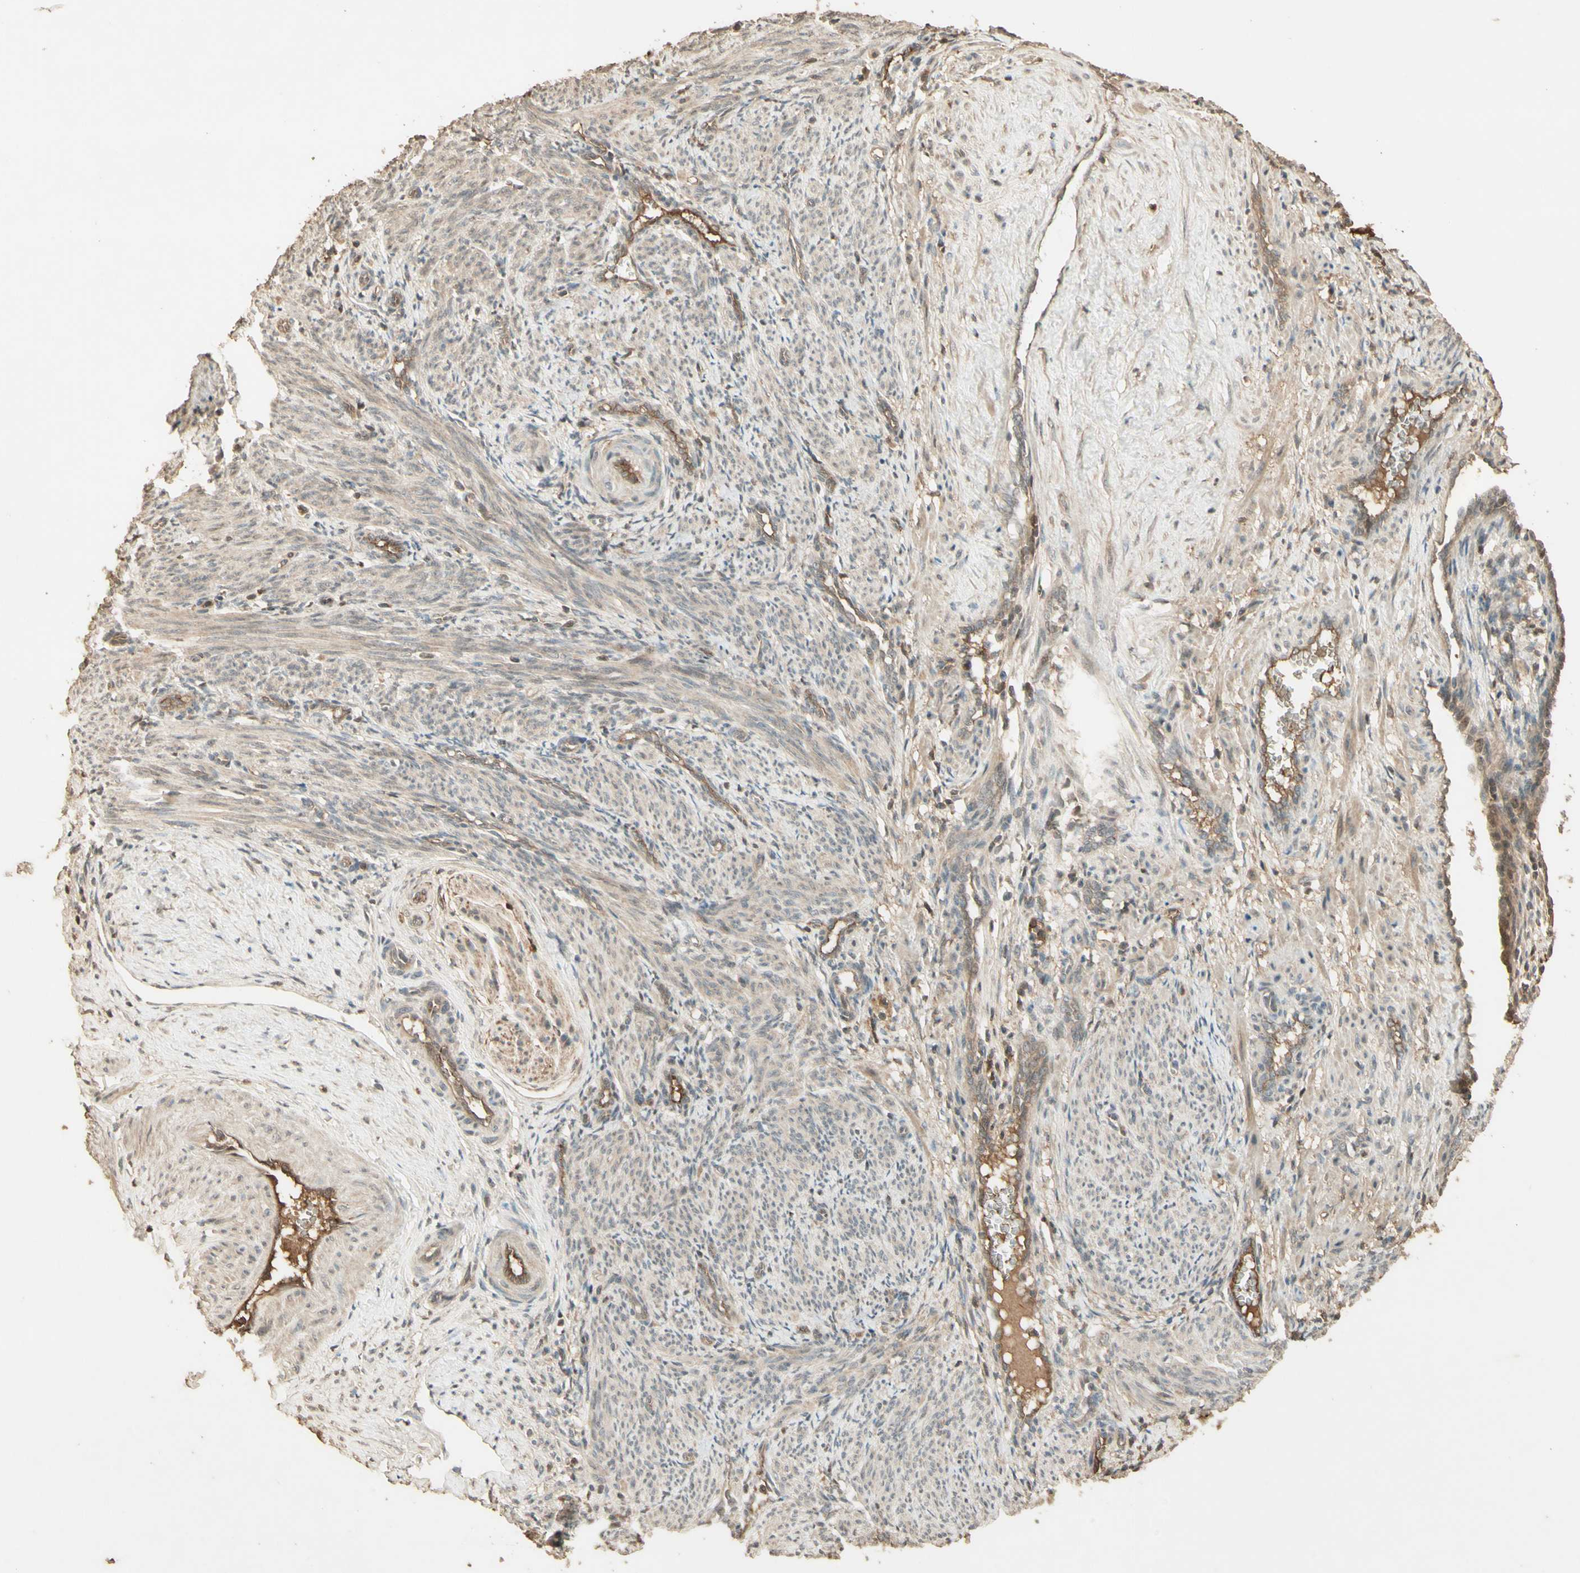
{"staining": {"intensity": "weak", "quantity": ">75%", "location": "cytoplasmic/membranous"}, "tissue": "smooth muscle", "cell_type": "Smooth muscle cells", "image_type": "normal", "snomed": [{"axis": "morphology", "description": "Normal tissue, NOS"}, {"axis": "topography", "description": "Endometrium"}], "caption": "Immunohistochemical staining of unremarkable smooth muscle reveals >75% levels of weak cytoplasmic/membranous protein expression in approximately >75% of smooth muscle cells. The staining is performed using DAB brown chromogen to label protein expression. The nuclei are counter-stained blue using hematoxylin.", "gene": "SMAD9", "patient": {"sex": "female", "age": 33}}